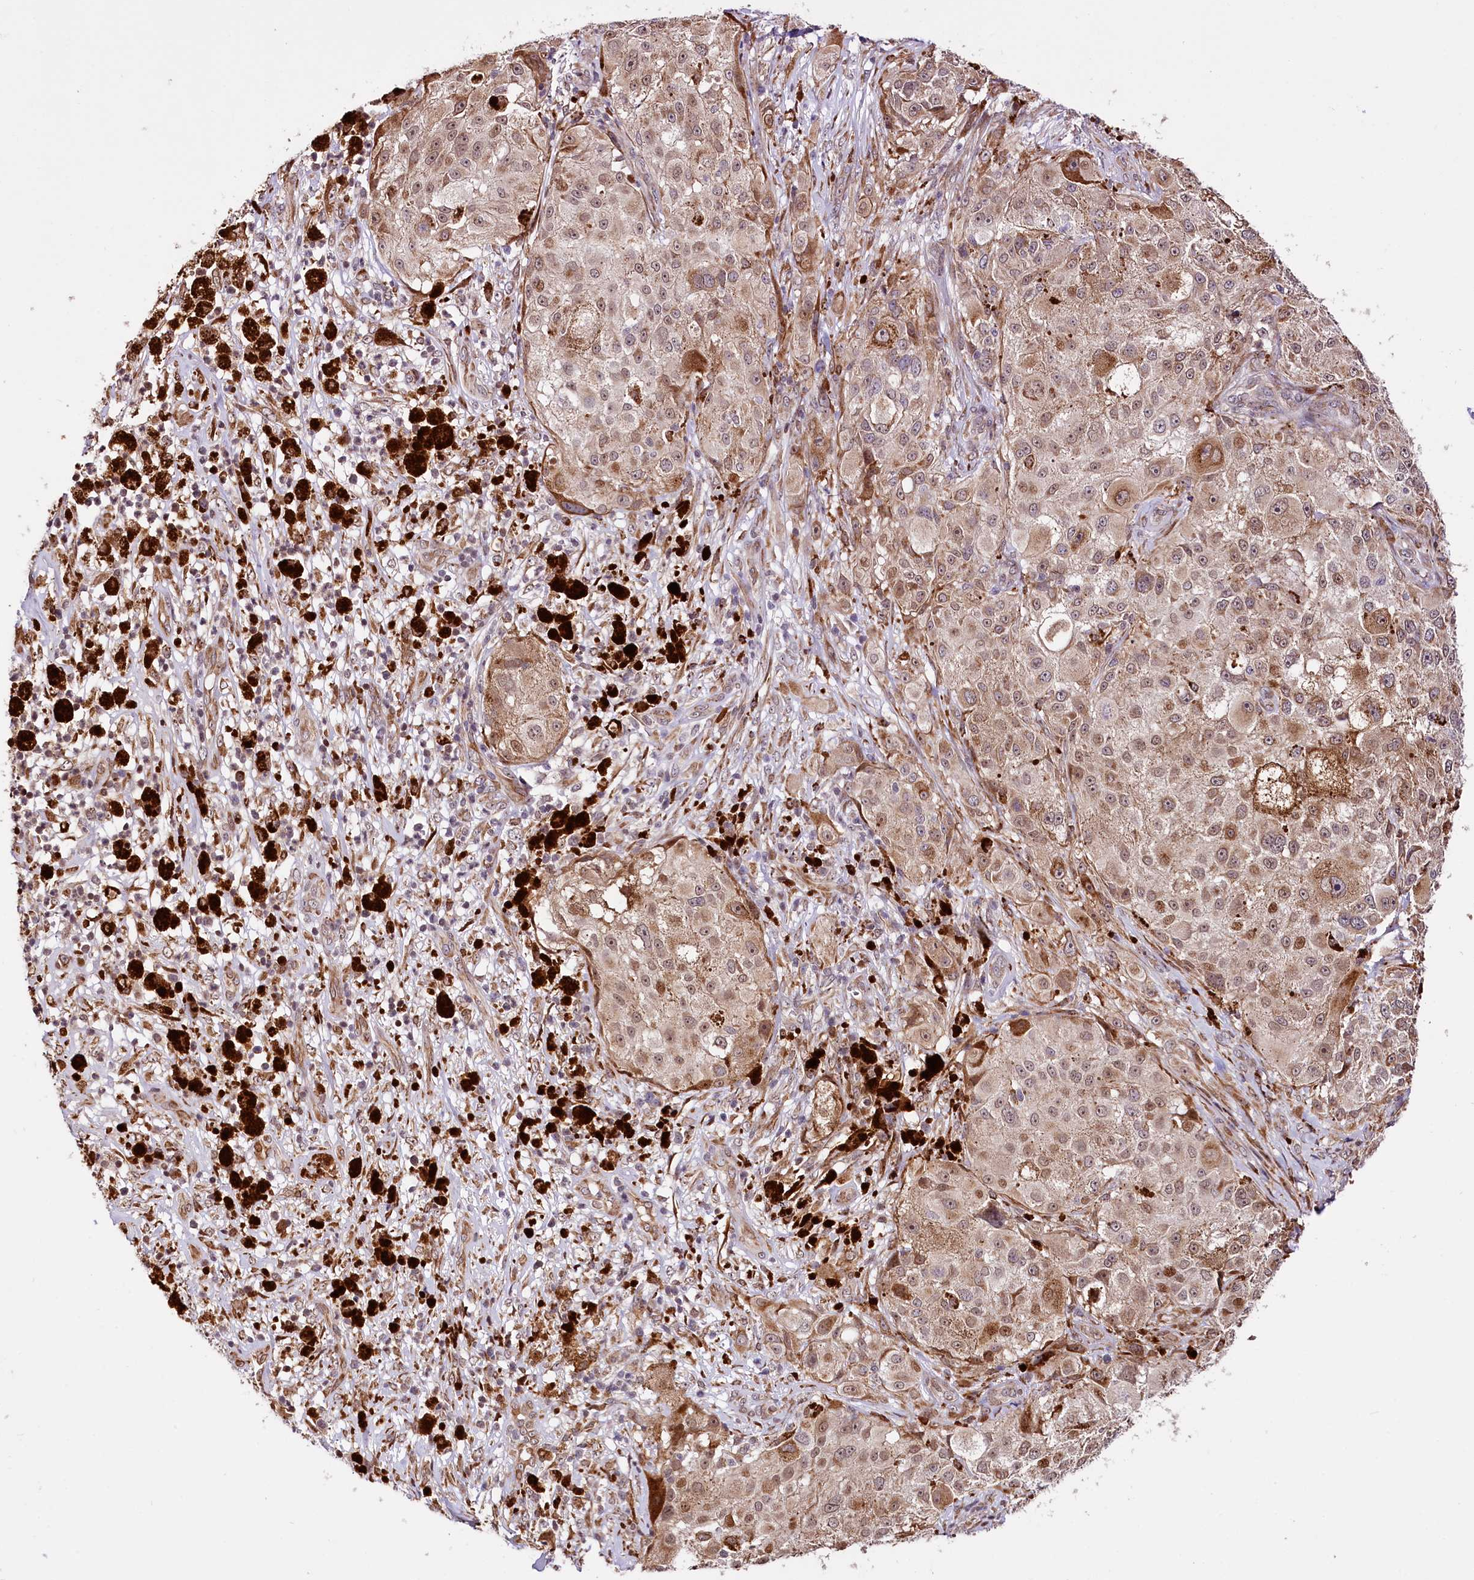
{"staining": {"intensity": "moderate", "quantity": ">75%", "location": "cytoplasmic/membranous,nuclear"}, "tissue": "melanoma", "cell_type": "Tumor cells", "image_type": "cancer", "snomed": [{"axis": "morphology", "description": "Necrosis, NOS"}, {"axis": "morphology", "description": "Malignant melanoma, NOS"}, {"axis": "topography", "description": "Skin"}], "caption": "About >75% of tumor cells in human melanoma display moderate cytoplasmic/membranous and nuclear protein staining as visualized by brown immunohistochemical staining.", "gene": "CUTC", "patient": {"sex": "female", "age": 87}}